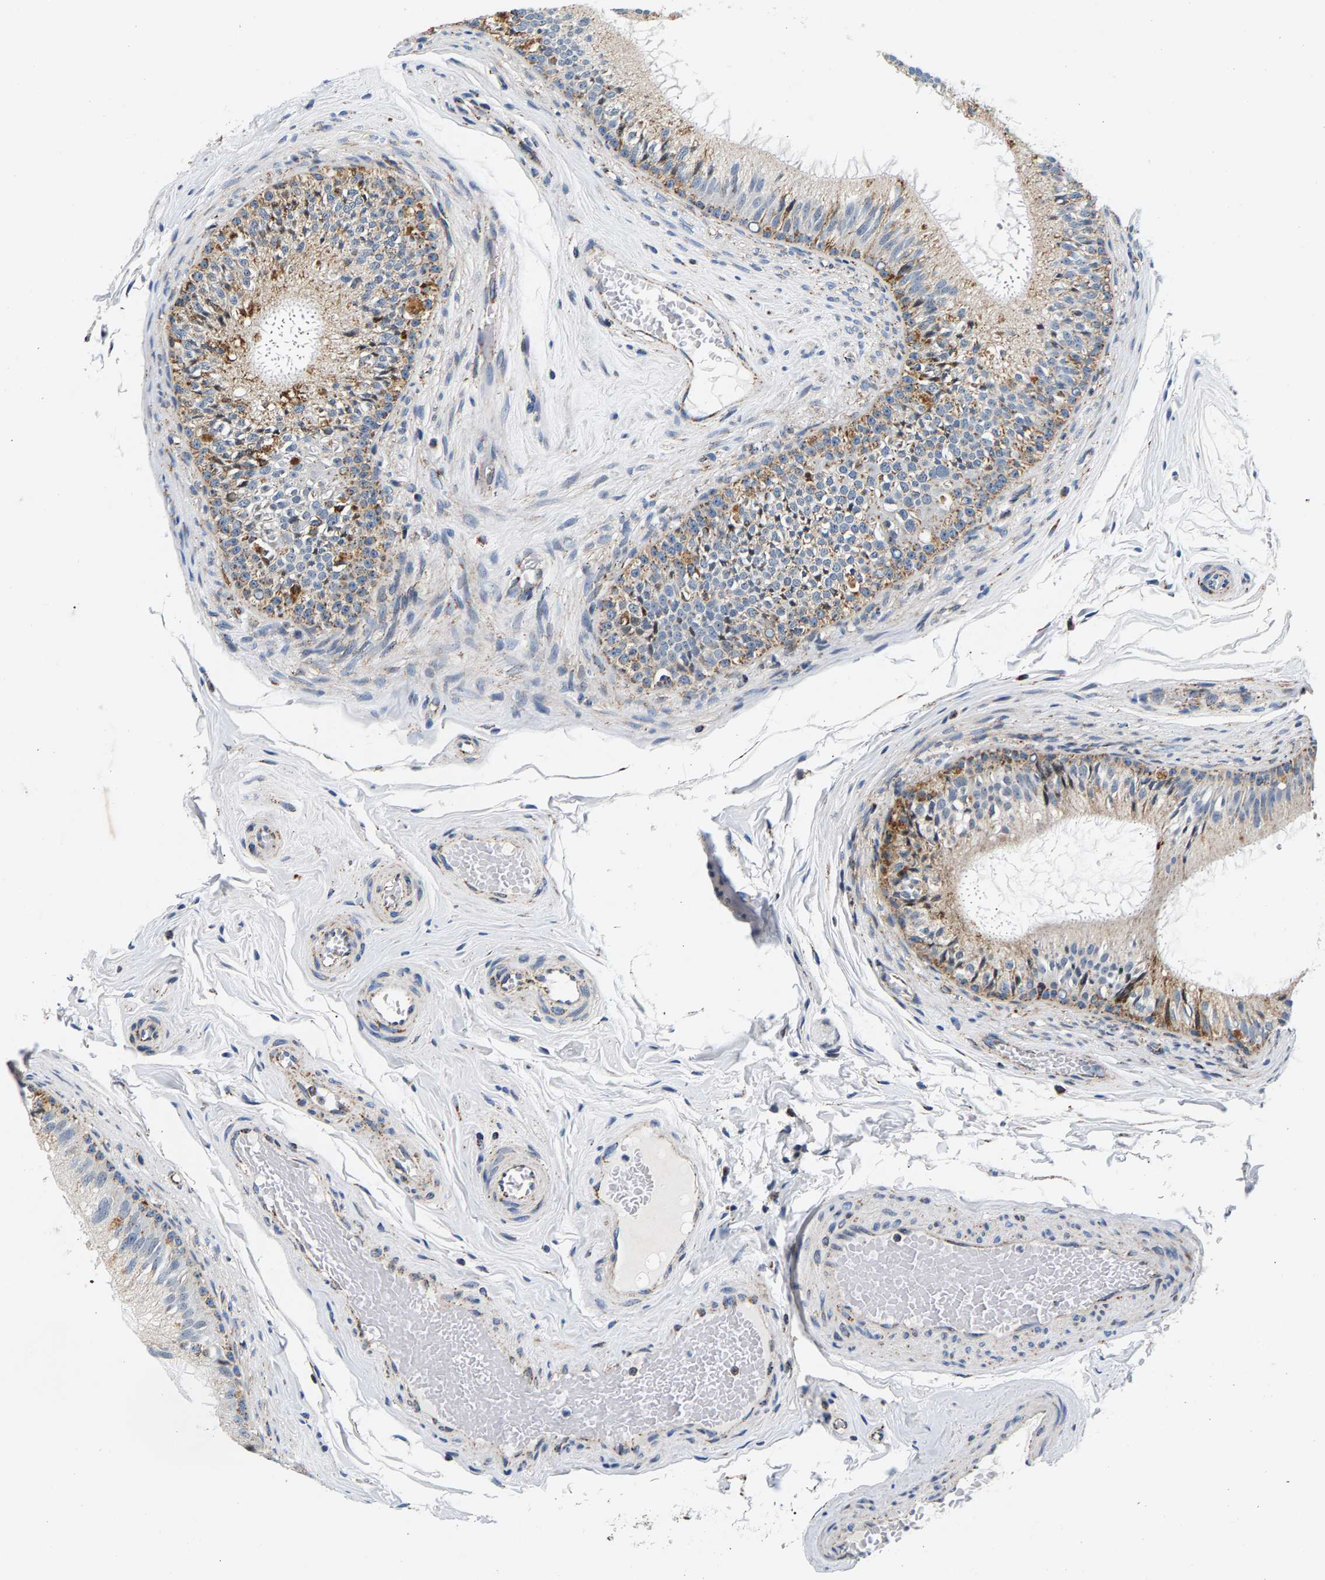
{"staining": {"intensity": "moderate", "quantity": "25%-75%", "location": "cytoplasmic/membranous"}, "tissue": "epididymis", "cell_type": "Glandular cells", "image_type": "normal", "snomed": [{"axis": "morphology", "description": "Normal tissue, NOS"}, {"axis": "topography", "description": "Testis"}, {"axis": "topography", "description": "Epididymis"}], "caption": "About 25%-75% of glandular cells in unremarkable human epididymis display moderate cytoplasmic/membranous protein staining as visualized by brown immunohistochemical staining.", "gene": "PDE1A", "patient": {"sex": "male", "age": 36}}